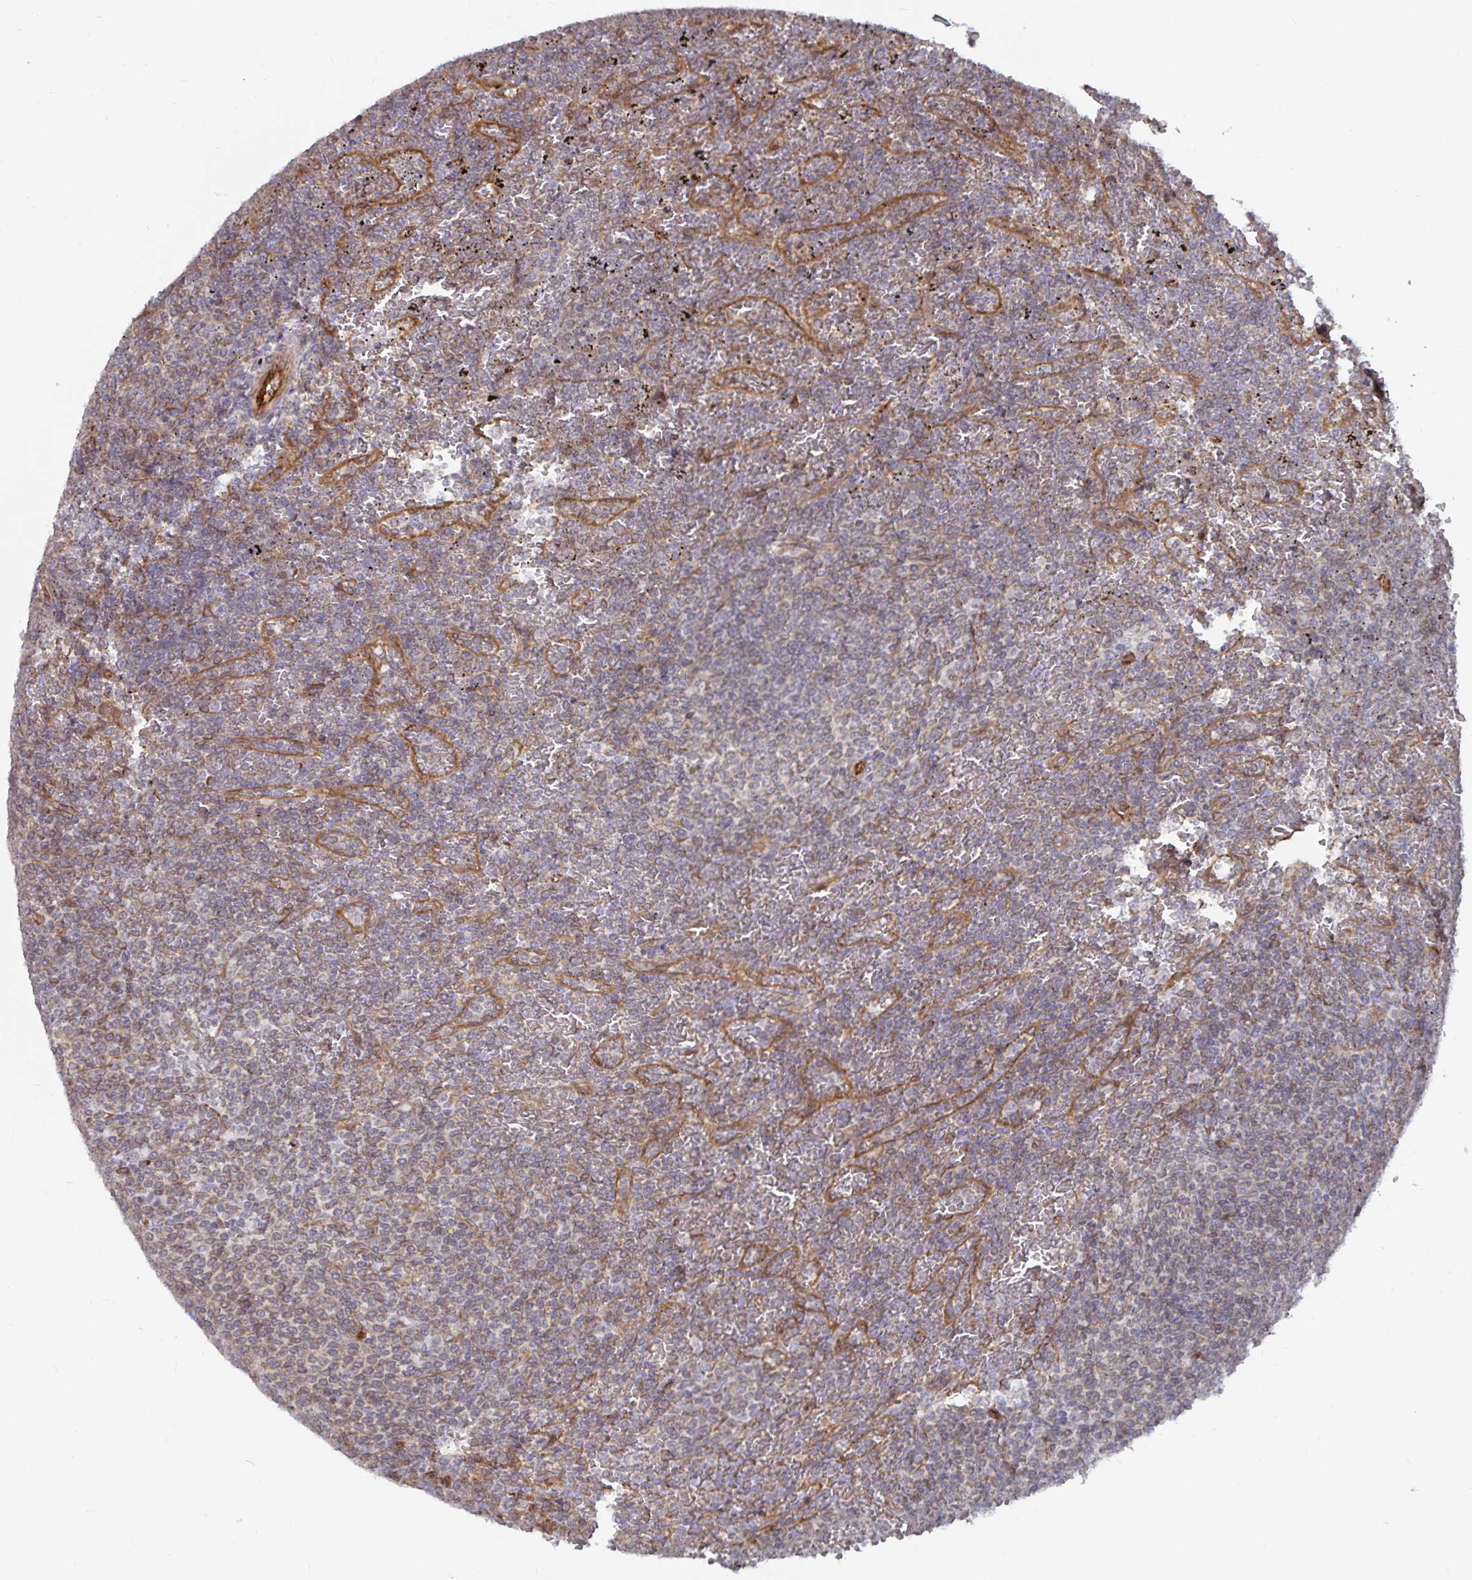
{"staining": {"intensity": "weak", "quantity": ">75%", "location": "cytoplasmic/membranous"}, "tissue": "lymphoma", "cell_type": "Tumor cells", "image_type": "cancer", "snomed": [{"axis": "morphology", "description": "Malignant lymphoma, non-Hodgkin's type, Low grade"}, {"axis": "topography", "description": "Spleen"}], "caption": "Immunohistochemistry (IHC) of human lymphoma demonstrates low levels of weak cytoplasmic/membranous expression in about >75% of tumor cells. (Brightfield microscopy of DAB IHC at high magnification).", "gene": "BCAP29", "patient": {"sex": "female", "age": 77}}